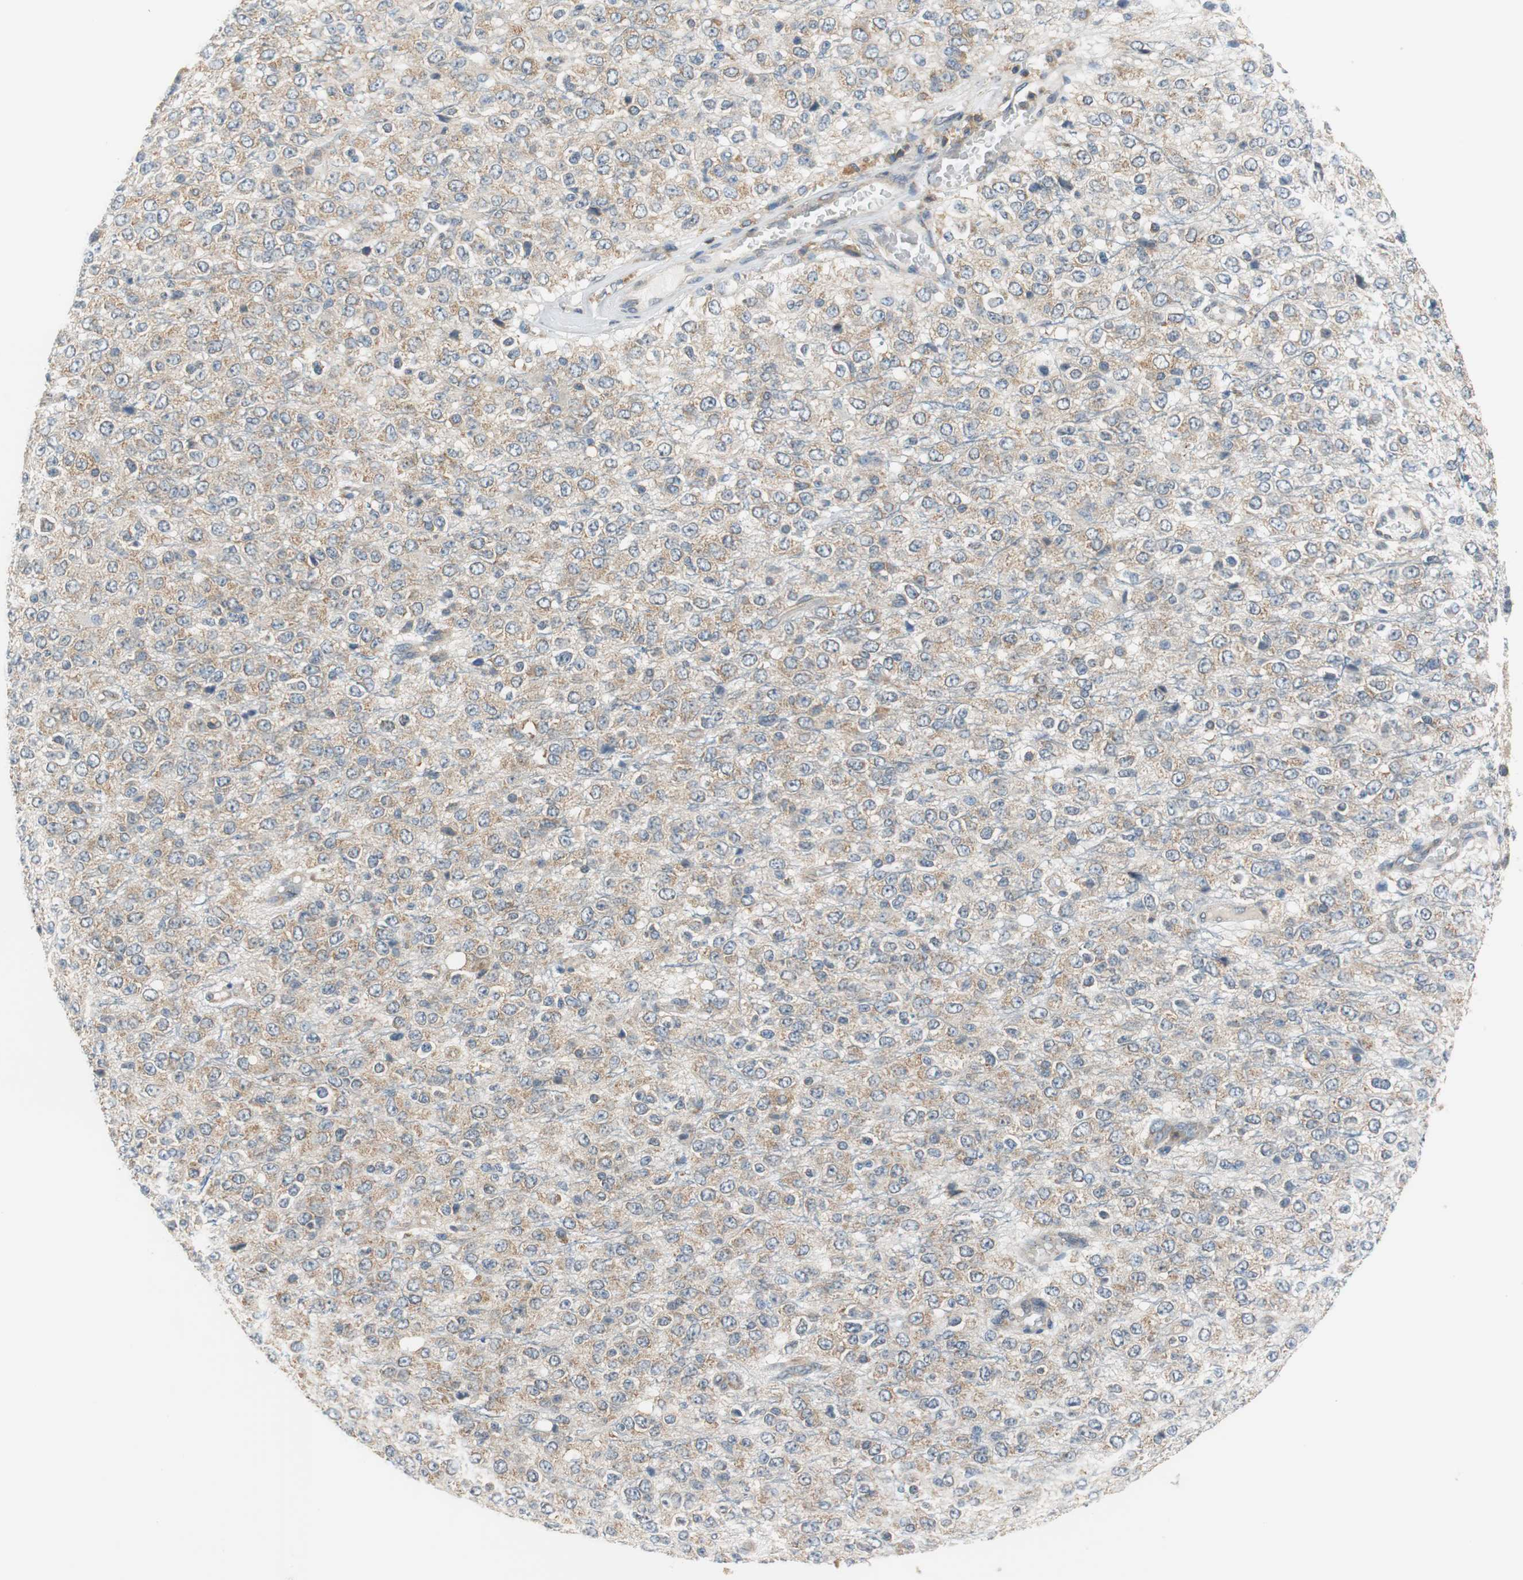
{"staining": {"intensity": "moderate", "quantity": ">75%", "location": "cytoplasmic/membranous"}, "tissue": "glioma", "cell_type": "Tumor cells", "image_type": "cancer", "snomed": [{"axis": "morphology", "description": "Glioma, malignant, High grade"}, {"axis": "topography", "description": "pancreas cauda"}], "caption": "Immunohistochemistry (DAB) staining of human glioma displays moderate cytoplasmic/membranous protein staining in about >75% of tumor cells. (Stains: DAB (3,3'-diaminobenzidine) in brown, nuclei in blue, Microscopy: brightfield microscopy at high magnification).", "gene": "CNOT3", "patient": {"sex": "male", "age": 60}}